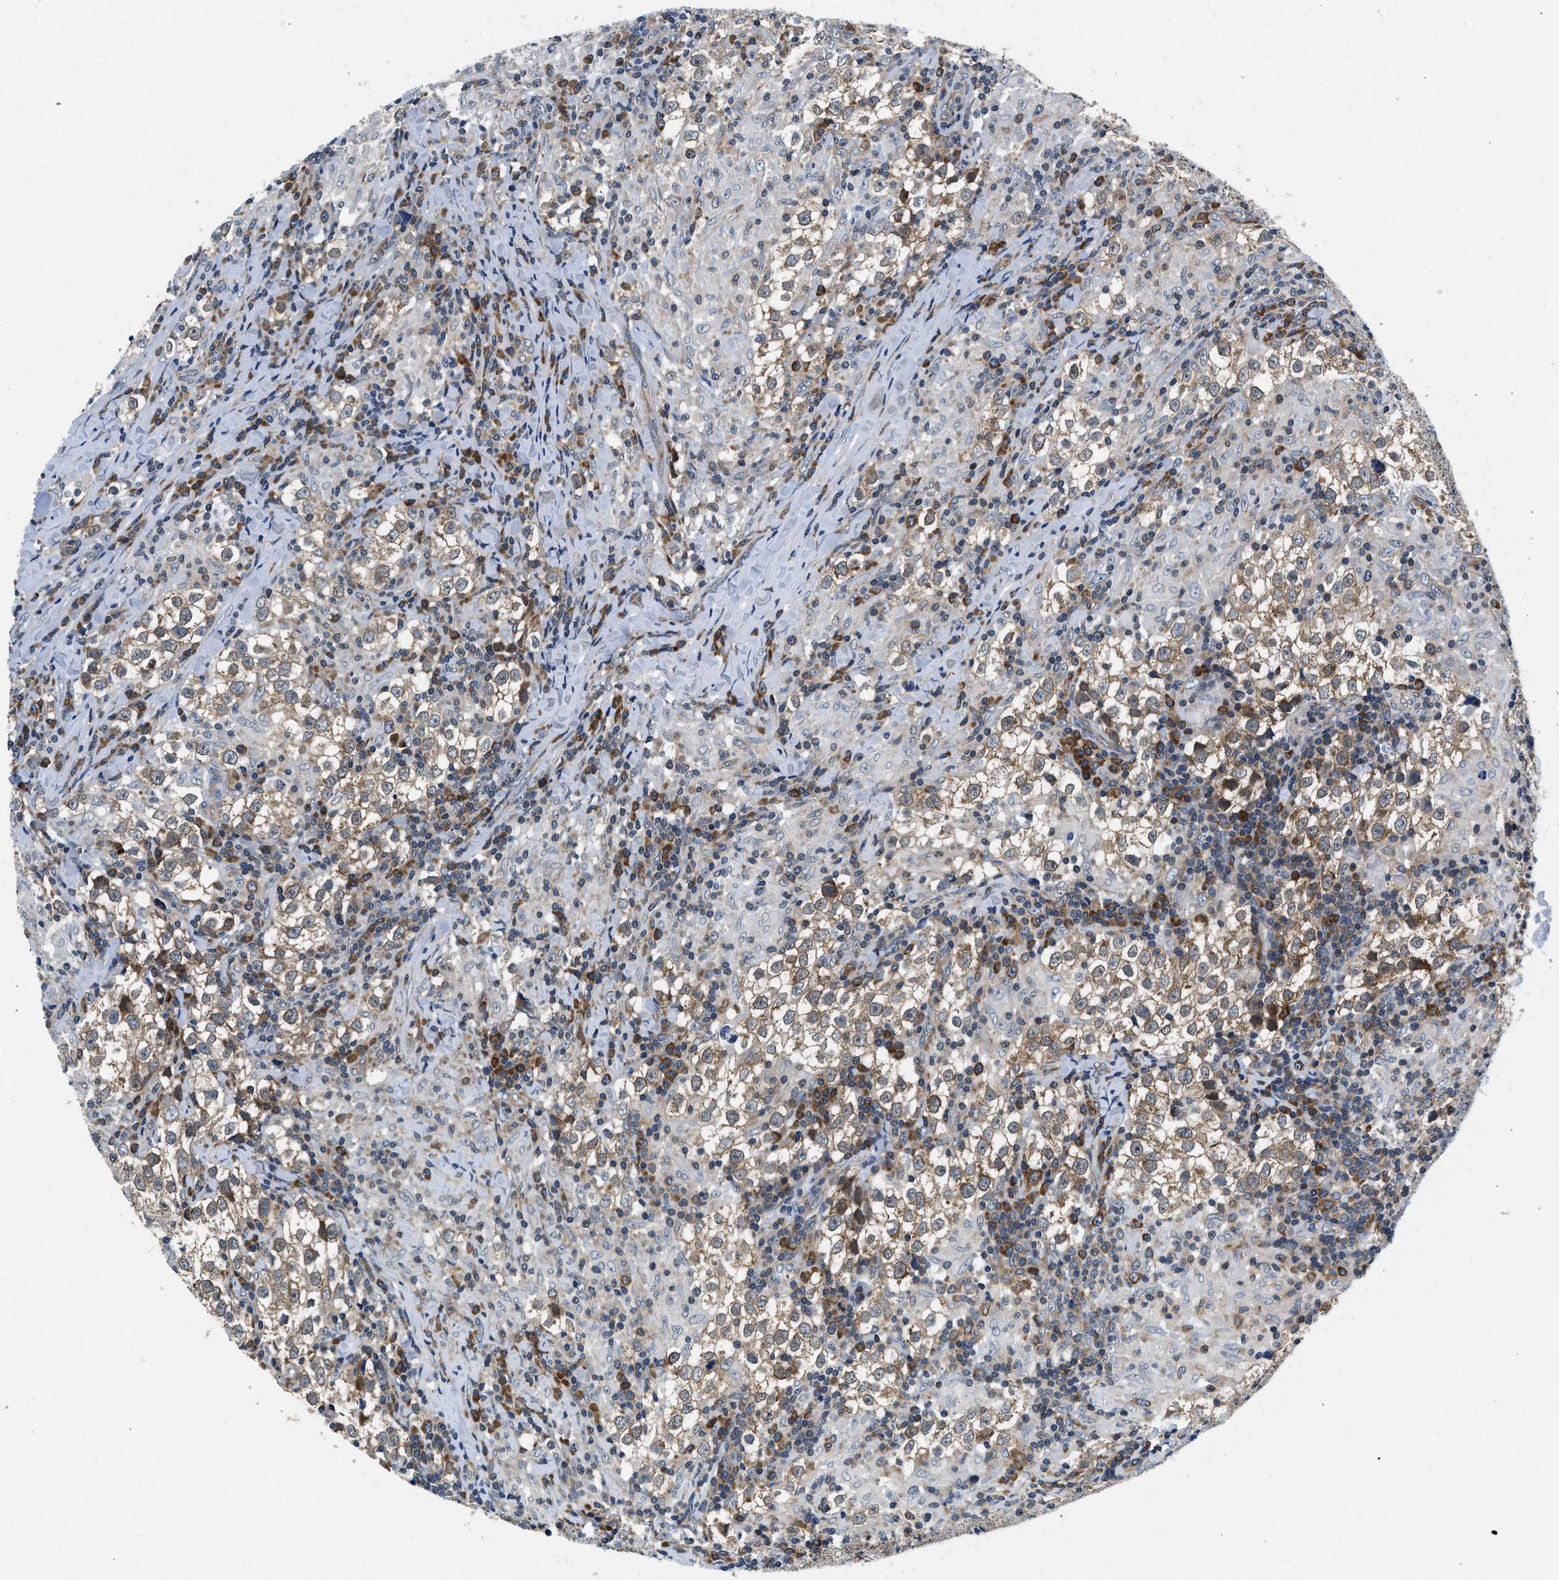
{"staining": {"intensity": "weak", "quantity": "25%-75%", "location": "cytoplasmic/membranous"}, "tissue": "testis cancer", "cell_type": "Tumor cells", "image_type": "cancer", "snomed": [{"axis": "morphology", "description": "Seminoma, NOS"}, {"axis": "morphology", "description": "Carcinoma, Embryonal, NOS"}, {"axis": "topography", "description": "Testis"}], "caption": "Immunohistochemistry histopathology image of neoplastic tissue: human testis cancer (seminoma) stained using immunohistochemistry shows low levels of weak protein expression localized specifically in the cytoplasmic/membranous of tumor cells, appearing as a cytoplasmic/membranous brown color.", "gene": "PA2G4", "patient": {"sex": "male", "age": 36}}